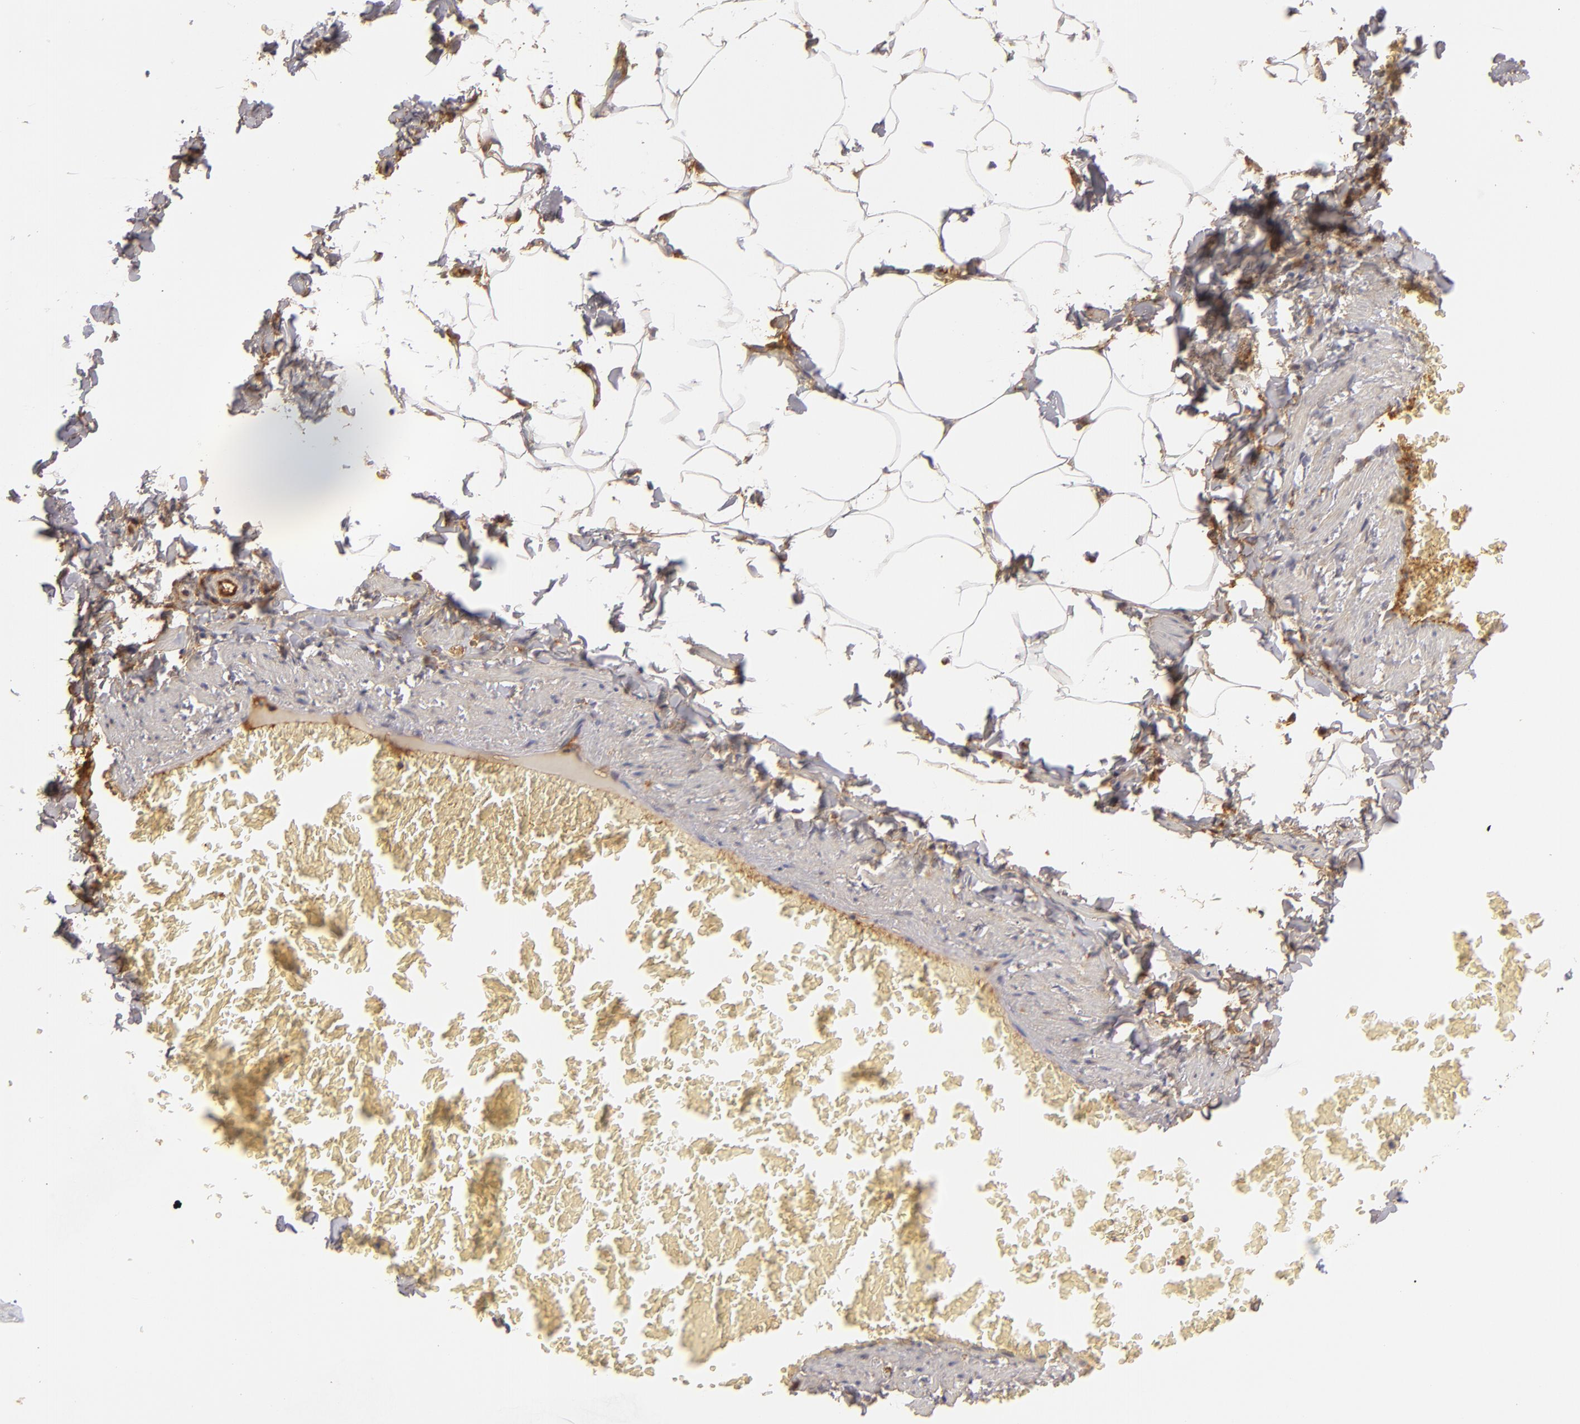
{"staining": {"intensity": "moderate", "quantity": "<25%", "location": "cytoplasmic/membranous"}, "tissue": "adipose tissue", "cell_type": "Adipocytes", "image_type": "normal", "snomed": [{"axis": "morphology", "description": "Normal tissue, NOS"}, {"axis": "topography", "description": "Vascular tissue"}], "caption": "Unremarkable adipose tissue shows moderate cytoplasmic/membranous positivity in about <25% of adipocytes, visualized by immunohistochemistry.", "gene": "CFB", "patient": {"sex": "male", "age": 41}}